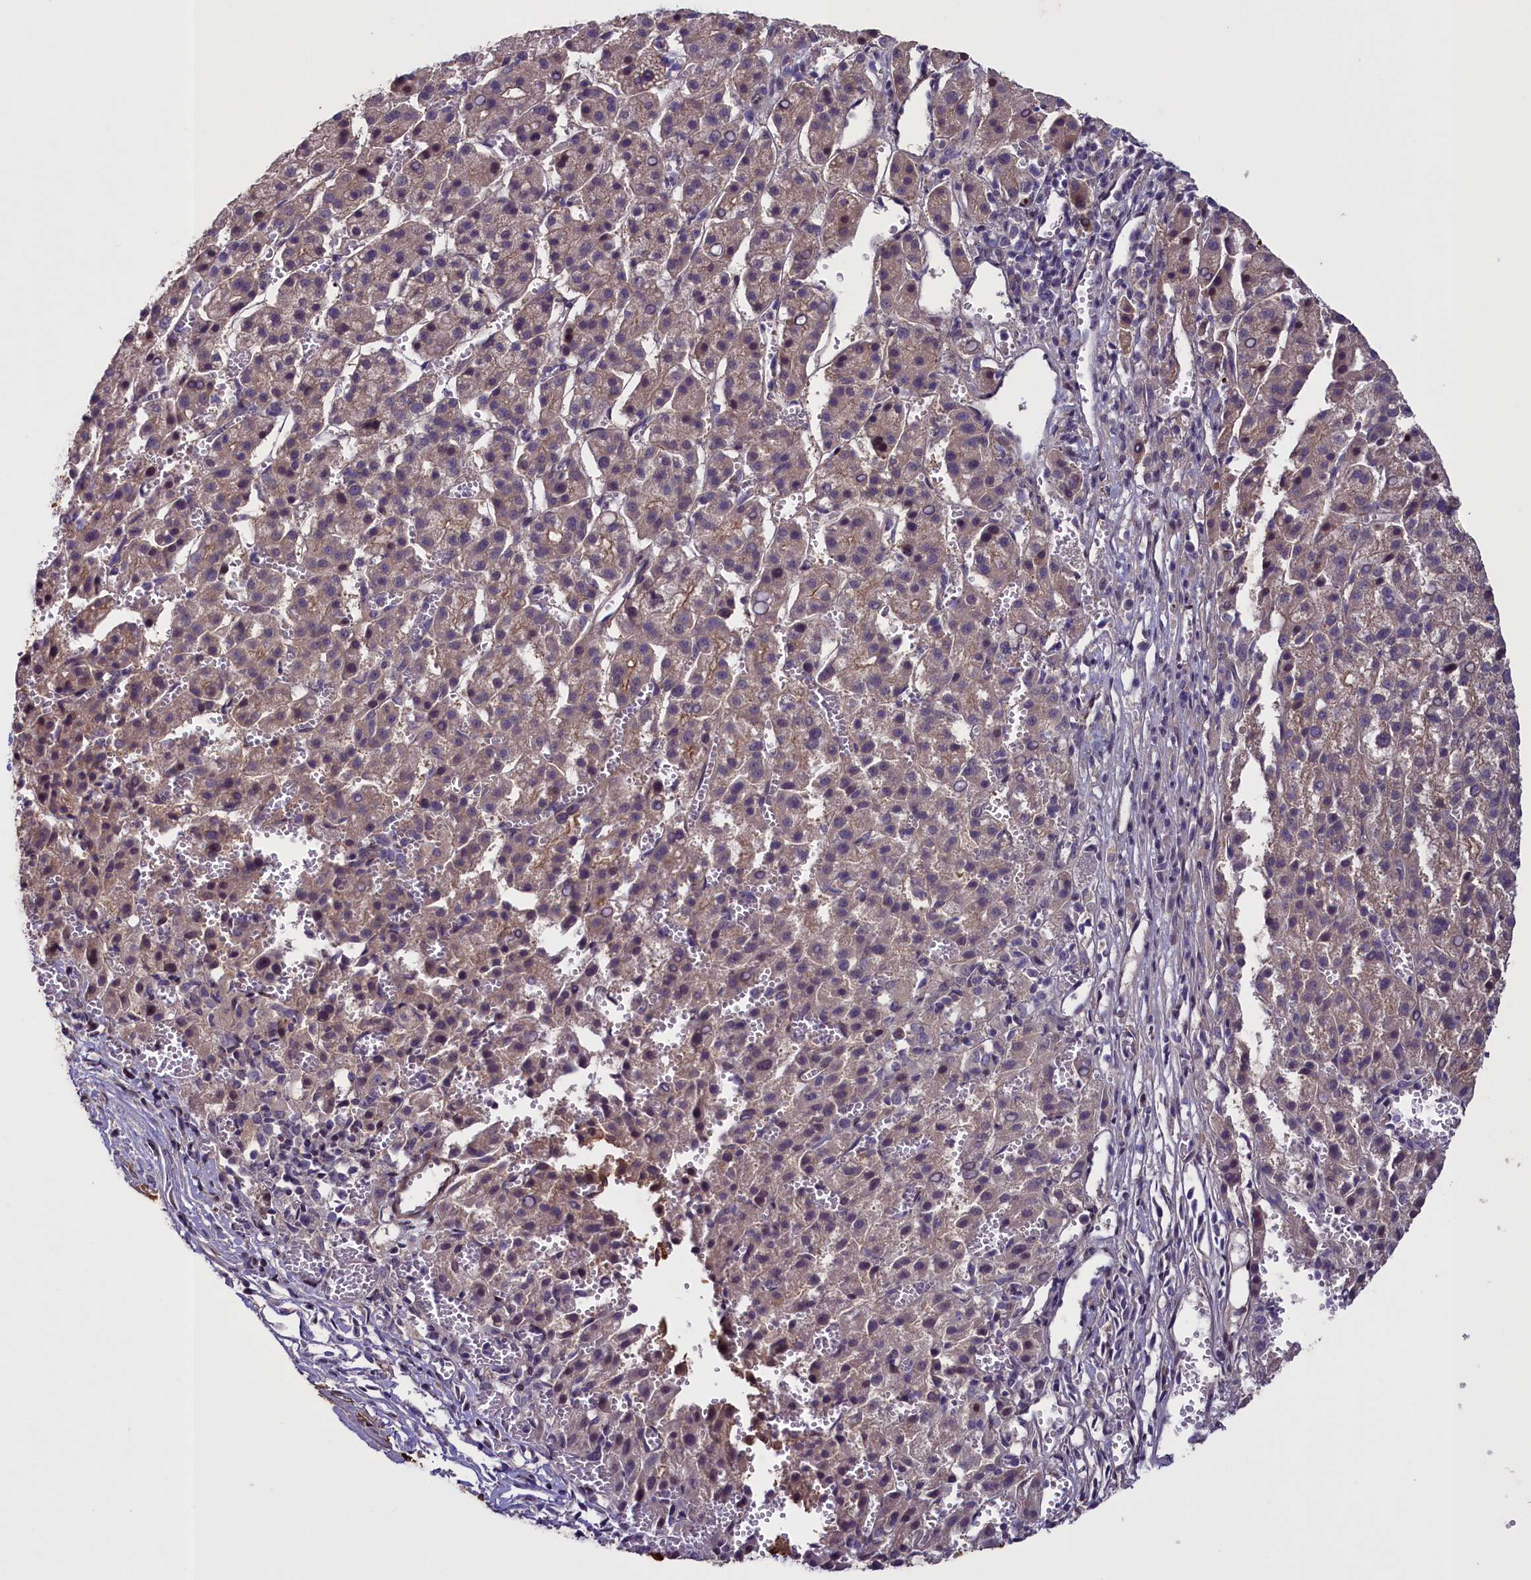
{"staining": {"intensity": "weak", "quantity": "25%-75%", "location": "cytoplasmic/membranous"}, "tissue": "liver cancer", "cell_type": "Tumor cells", "image_type": "cancer", "snomed": [{"axis": "morphology", "description": "Carcinoma, Hepatocellular, NOS"}, {"axis": "topography", "description": "Liver"}], "caption": "Hepatocellular carcinoma (liver) was stained to show a protein in brown. There is low levels of weak cytoplasmic/membranous staining in approximately 25%-75% of tumor cells. (DAB IHC, brown staining for protein, blue staining for nuclei).", "gene": "MAN2C1", "patient": {"sex": "female", "age": 58}}